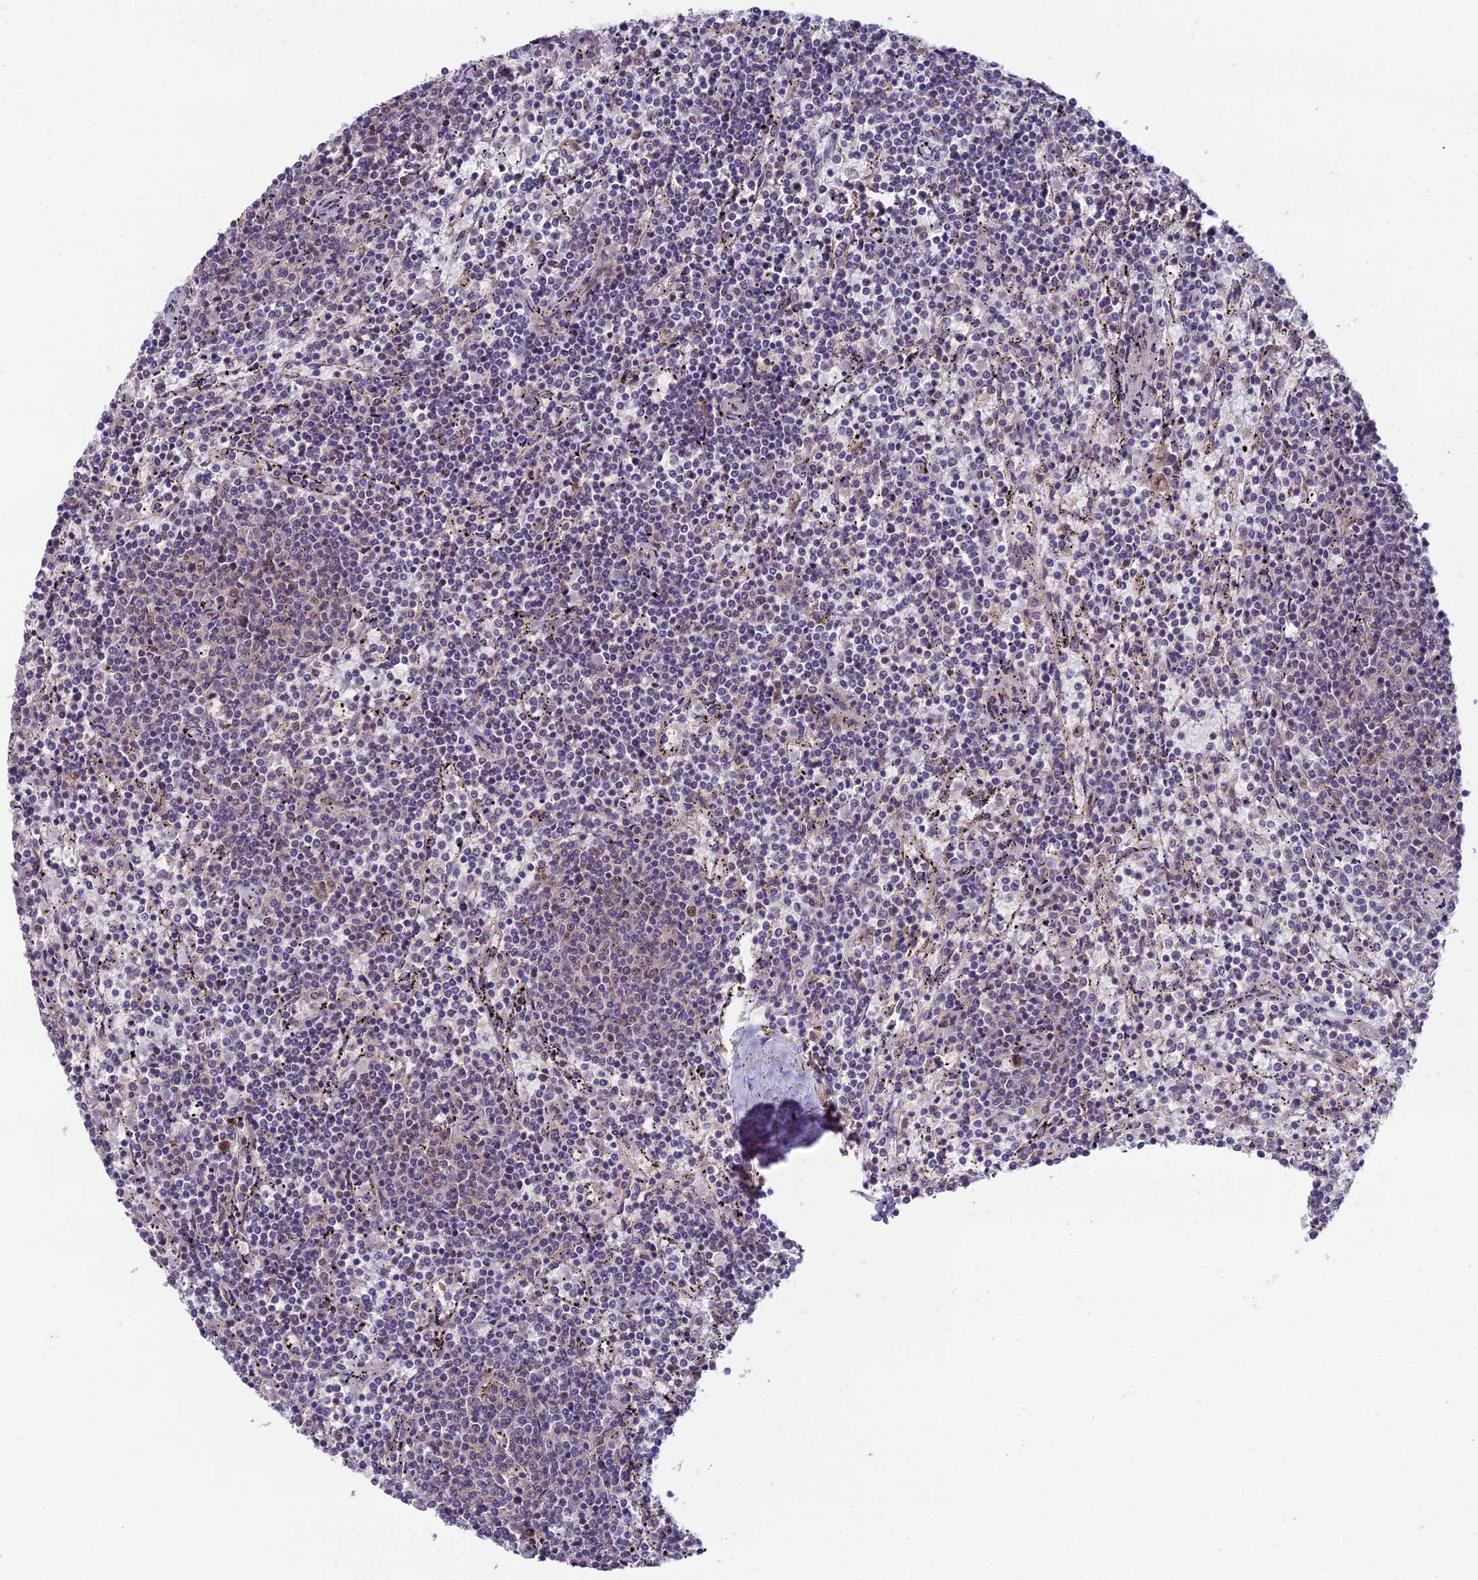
{"staining": {"intensity": "weak", "quantity": "<25%", "location": "nuclear"}, "tissue": "lymphoma", "cell_type": "Tumor cells", "image_type": "cancer", "snomed": [{"axis": "morphology", "description": "Malignant lymphoma, non-Hodgkin's type, Low grade"}, {"axis": "topography", "description": "Spleen"}], "caption": "Low-grade malignant lymphoma, non-Hodgkin's type stained for a protein using IHC reveals no staining tumor cells.", "gene": "ZNF333", "patient": {"sex": "female", "age": 50}}